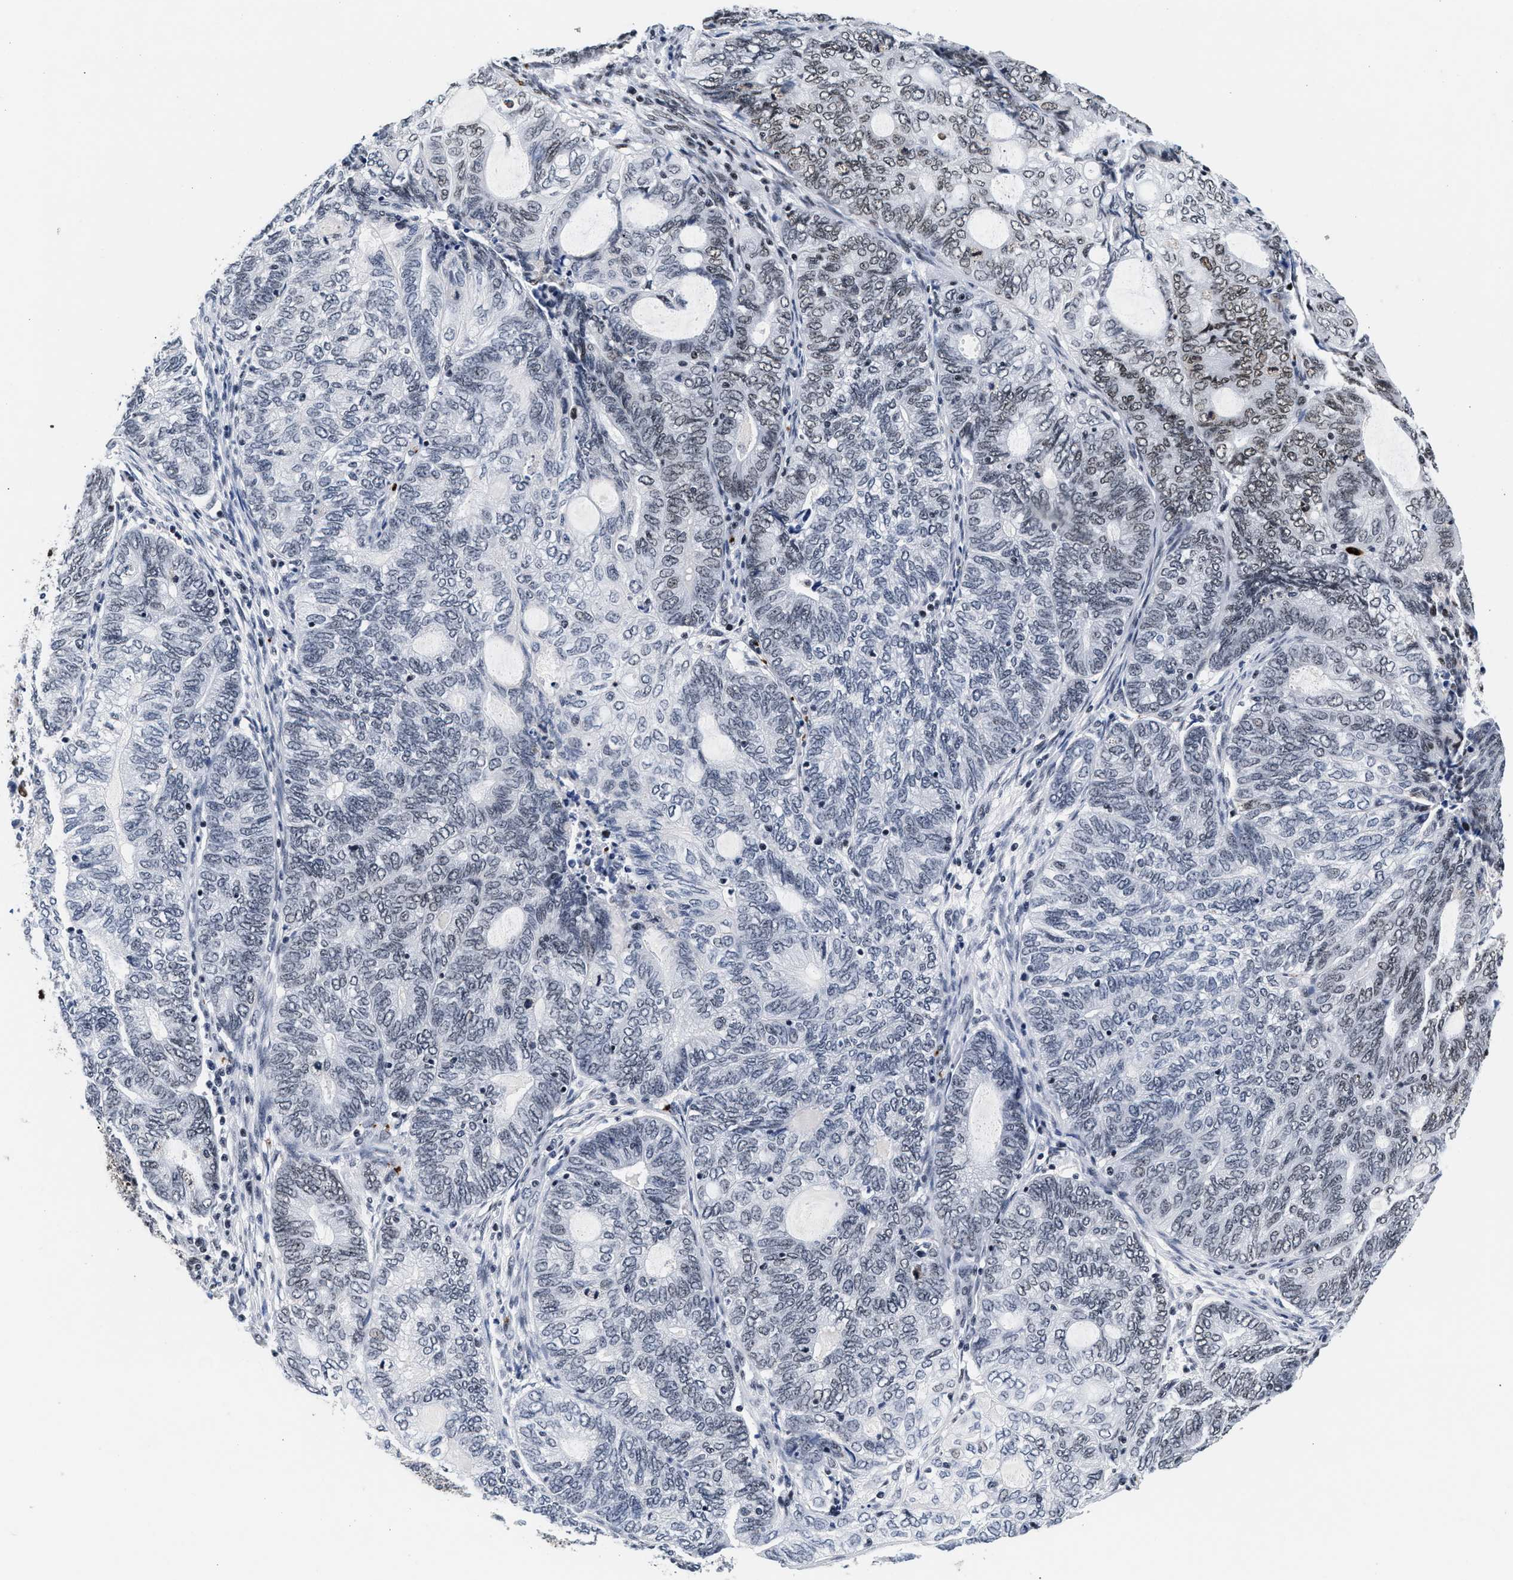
{"staining": {"intensity": "moderate", "quantity": "<25%", "location": "nuclear"}, "tissue": "endometrial cancer", "cell_type": "Tumor cells", "image_type": "cancer", "snomed": [{"axis": "morphology", "description": "Adenocarcinoma, NOS"}, {"axis": "topography", "description": "Uterus"}, {"axis": "topography", "description": "Endometrium"}], "caption": "Tumor cells show low levels of moderate nuclear expression in approximately <25% of cells in endometrial cancer.", "gene": "RAD21", "patient": {"sex": "female", "age": 70}}